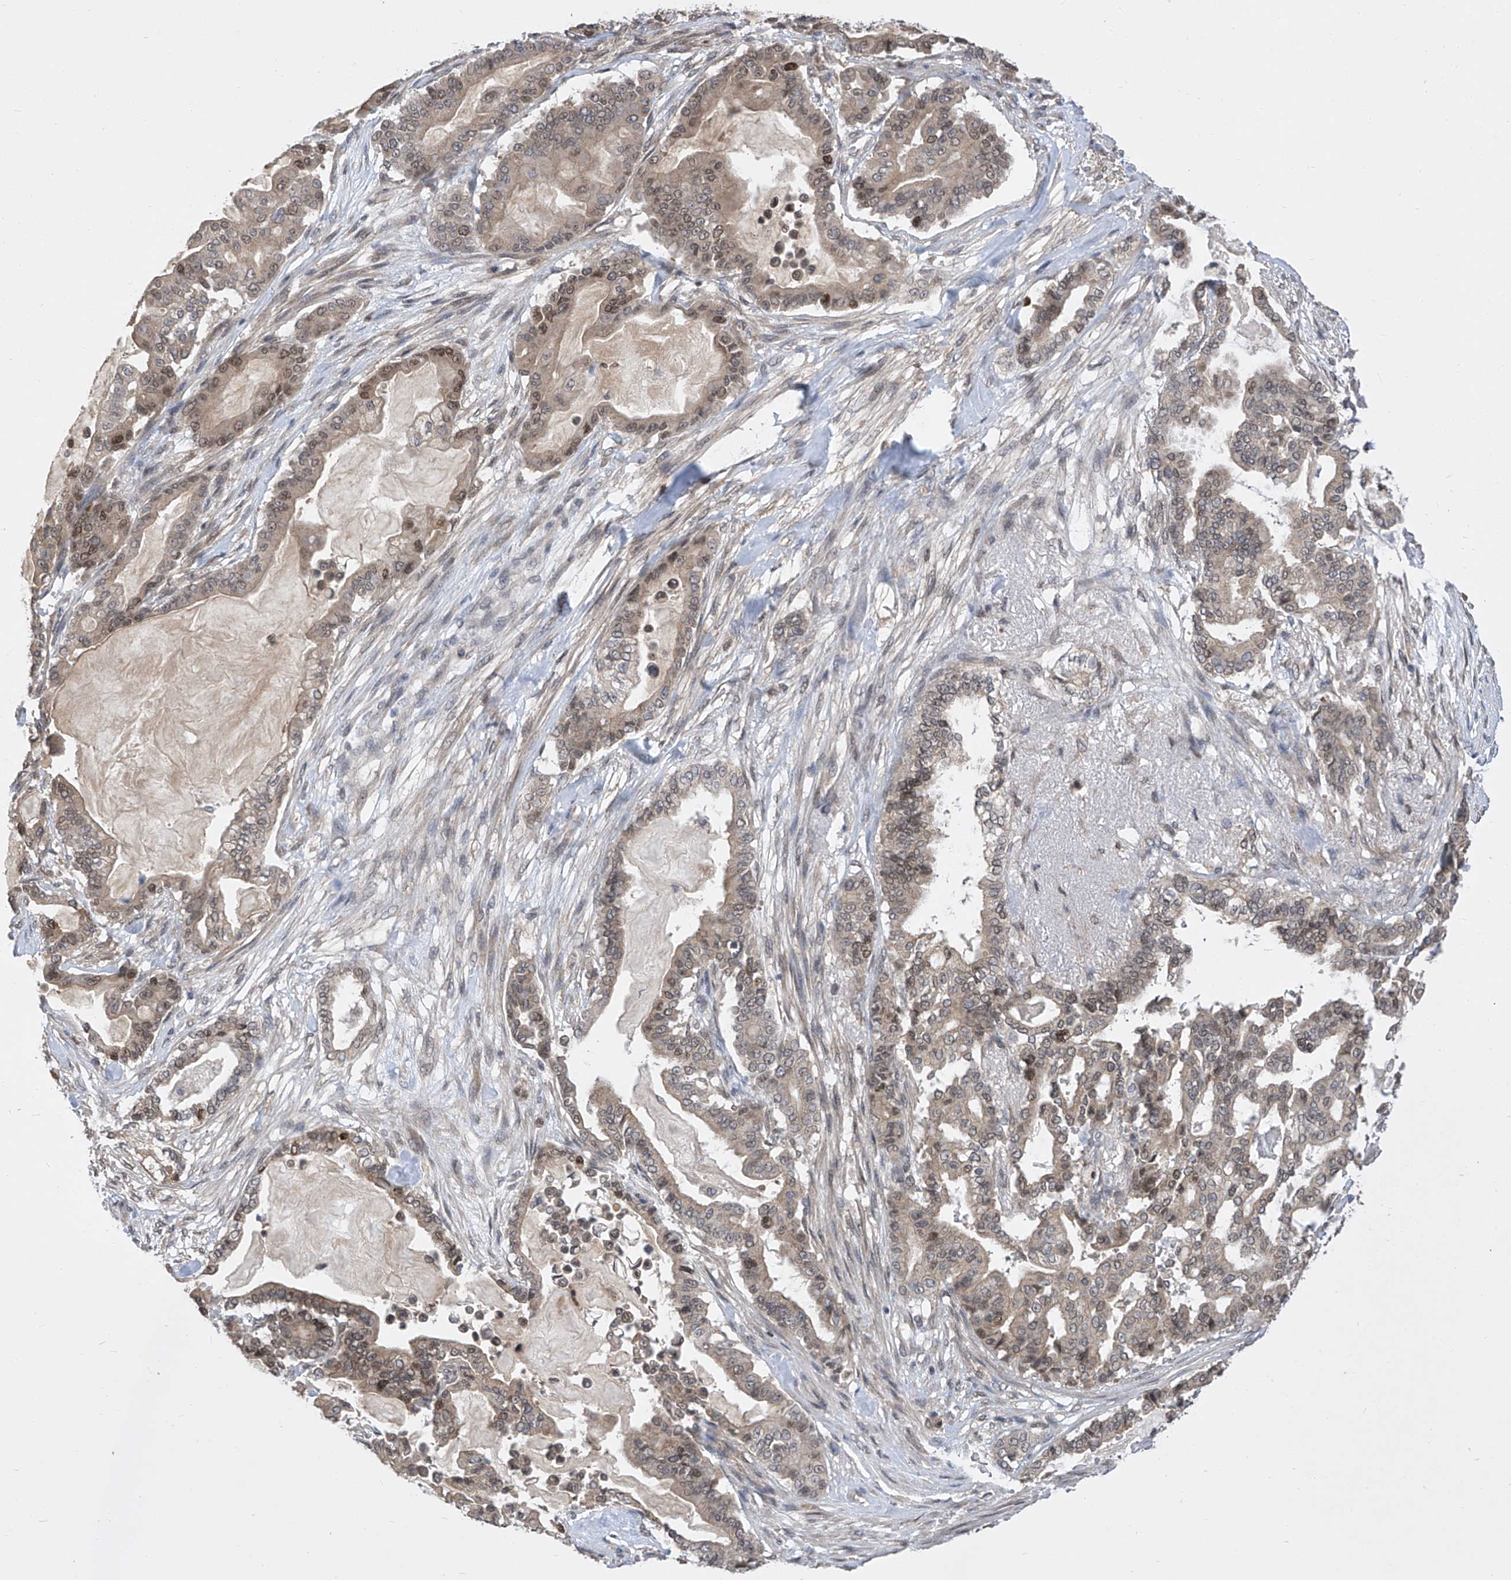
{"staining": {"intensity": "moderate", "quantity": ">75%", "location": "cytoplasmic/membranous,nuclear"}, "tissue": "pancreatic cancer", "cell_type": "Tumor cells", "image_type": "cancer", "snomed": [{"axis": "morphology", "description": "Adenocarcinoma, NOS"}, {"axis": "topography", "description": "Pancreas"}], "caption": "DAB immunohistochemical staining of pancreatic cancer (adenocarcinoma) displays moderate cytoplasmic/membranous and nuclear protein positivity in about >75% of tumor cells.", "gene": "CETN2", "patient": {"sex": "male", "age": 63}}